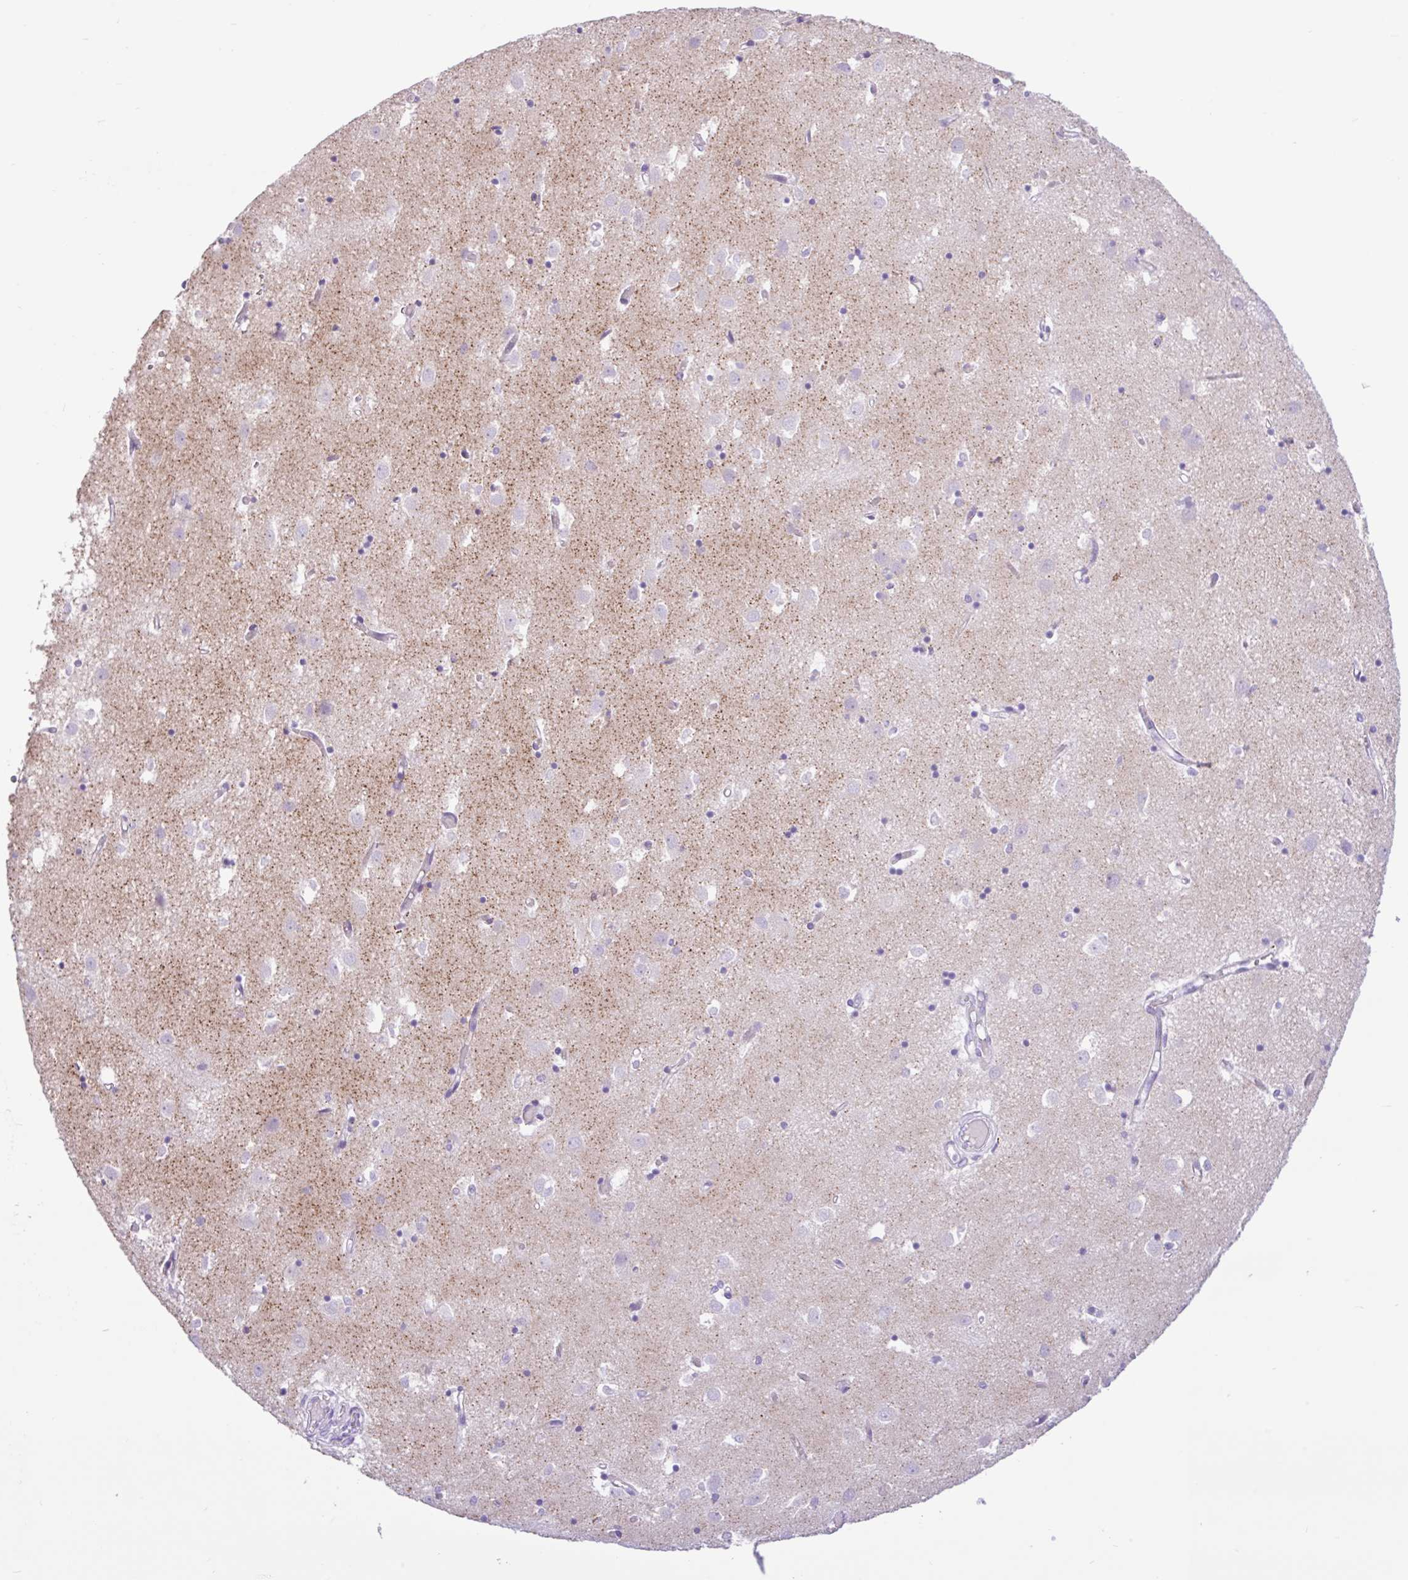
{"staining": {"intensity": "negative", "quantity": "none", "location": "none"}, "tissue": "caudate", "cell_type": "Glial cells", "image_type": "normal", "snomed": [{"axis": "morphology", "description": "Normal tissue, NOS"}, {"axis": "topography", "description": "Lateral ventricle wall"}], "caption": "DAB immunohistochemical staining of normal caudate demonstrates no significant expression in glial cells.", "gene": "ZNF101", "patient": {"sex": "male", "age": 70}}